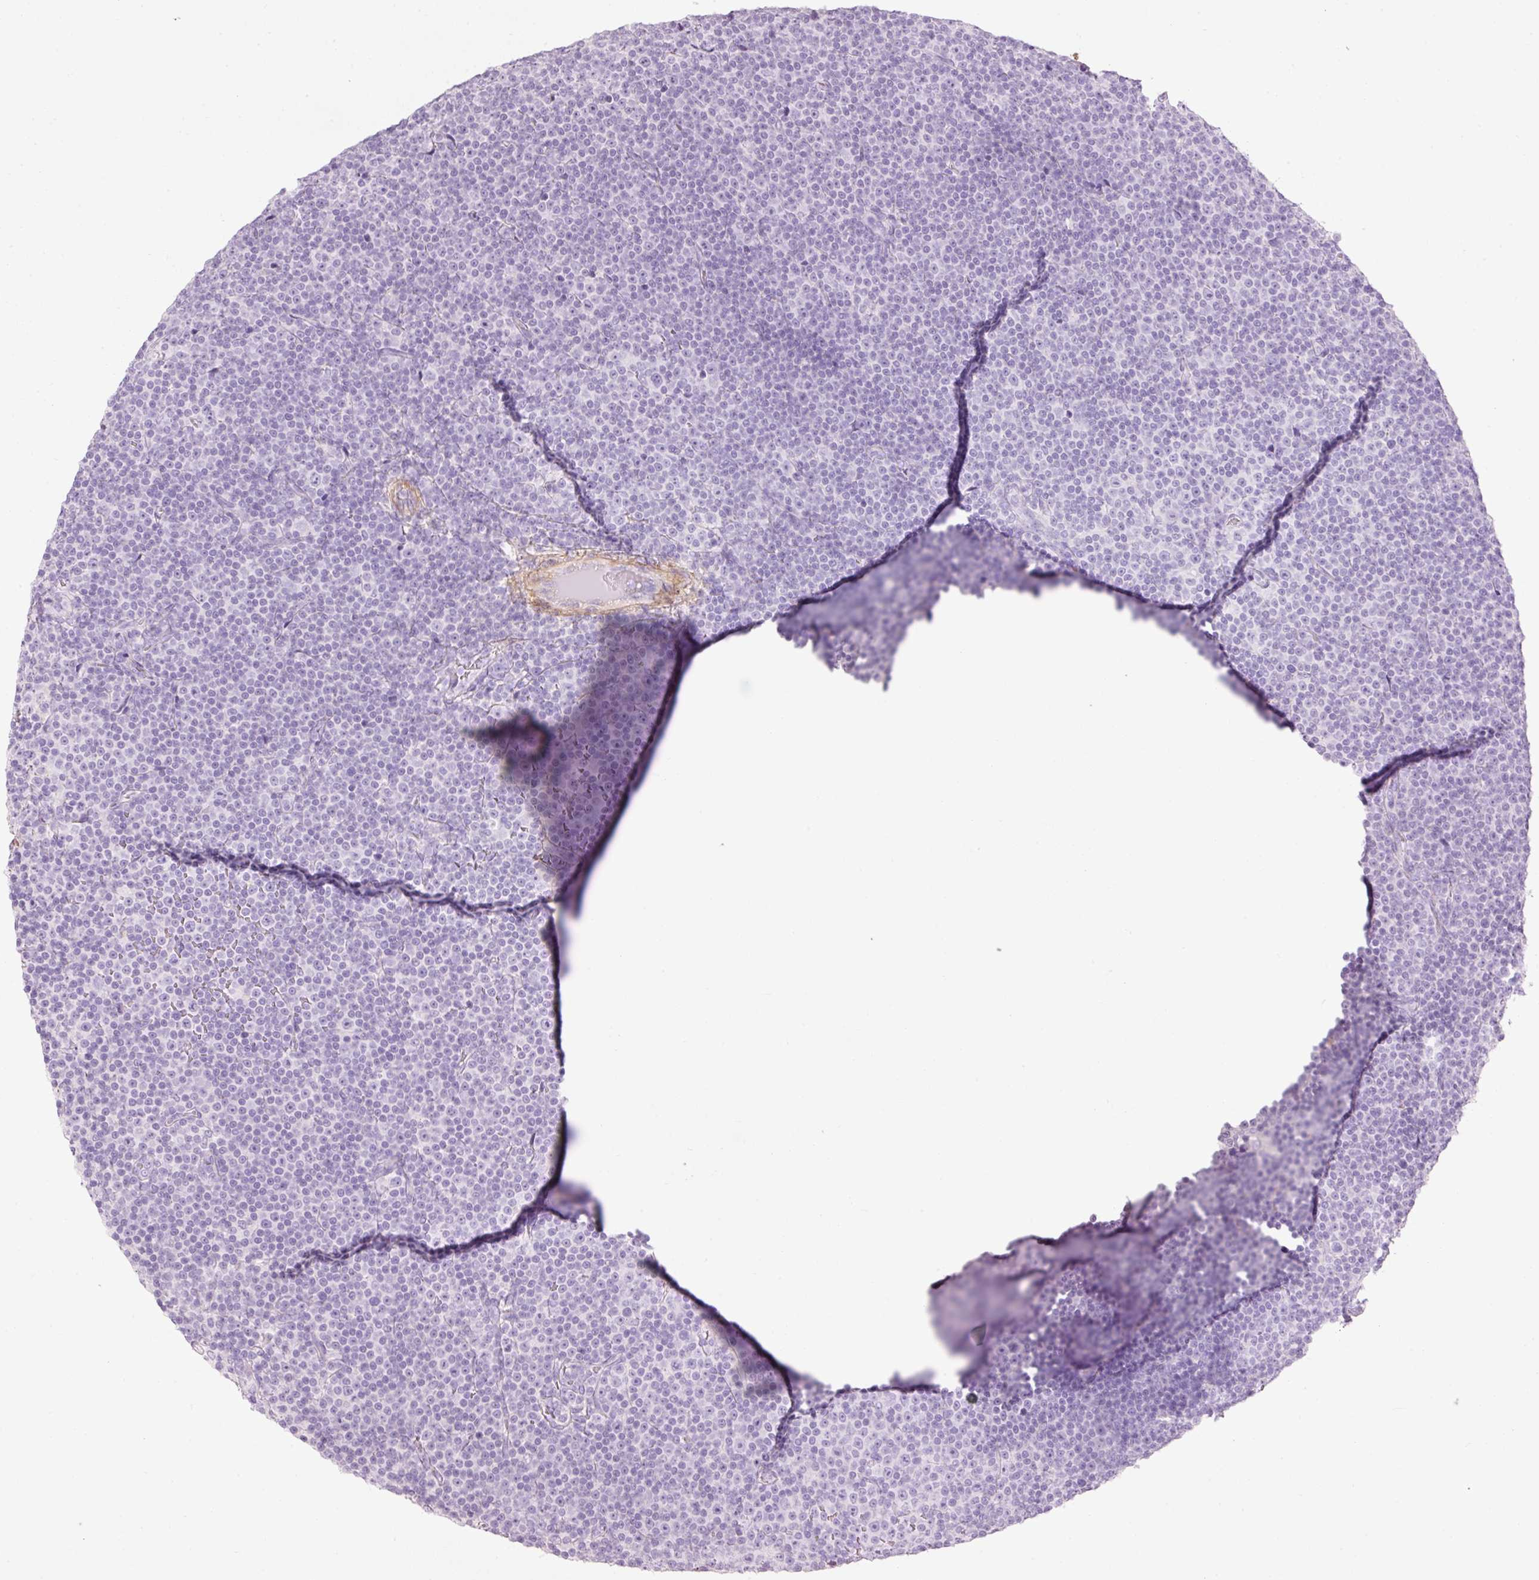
{"staining": {"intensity": "negative", "quantity": "none", "location": "none"}, "tissue": "lymphoma", "cell_type": "Tumor cells", "image_type": "cancer", "snomed": [{"axis": "morphology", "description": "Malignant lymphoma, non-Hodgkin's type, Low grade"}, {"axis": "topography", "description": "Lymph node"}], "caption": "An immunohistochemistry photomicrograph of lymphoma is shown. There is no staining in tumor cells of lymphoma.", "gene": "MFAP4", "patient": {"sex": "female", "age": 67}}